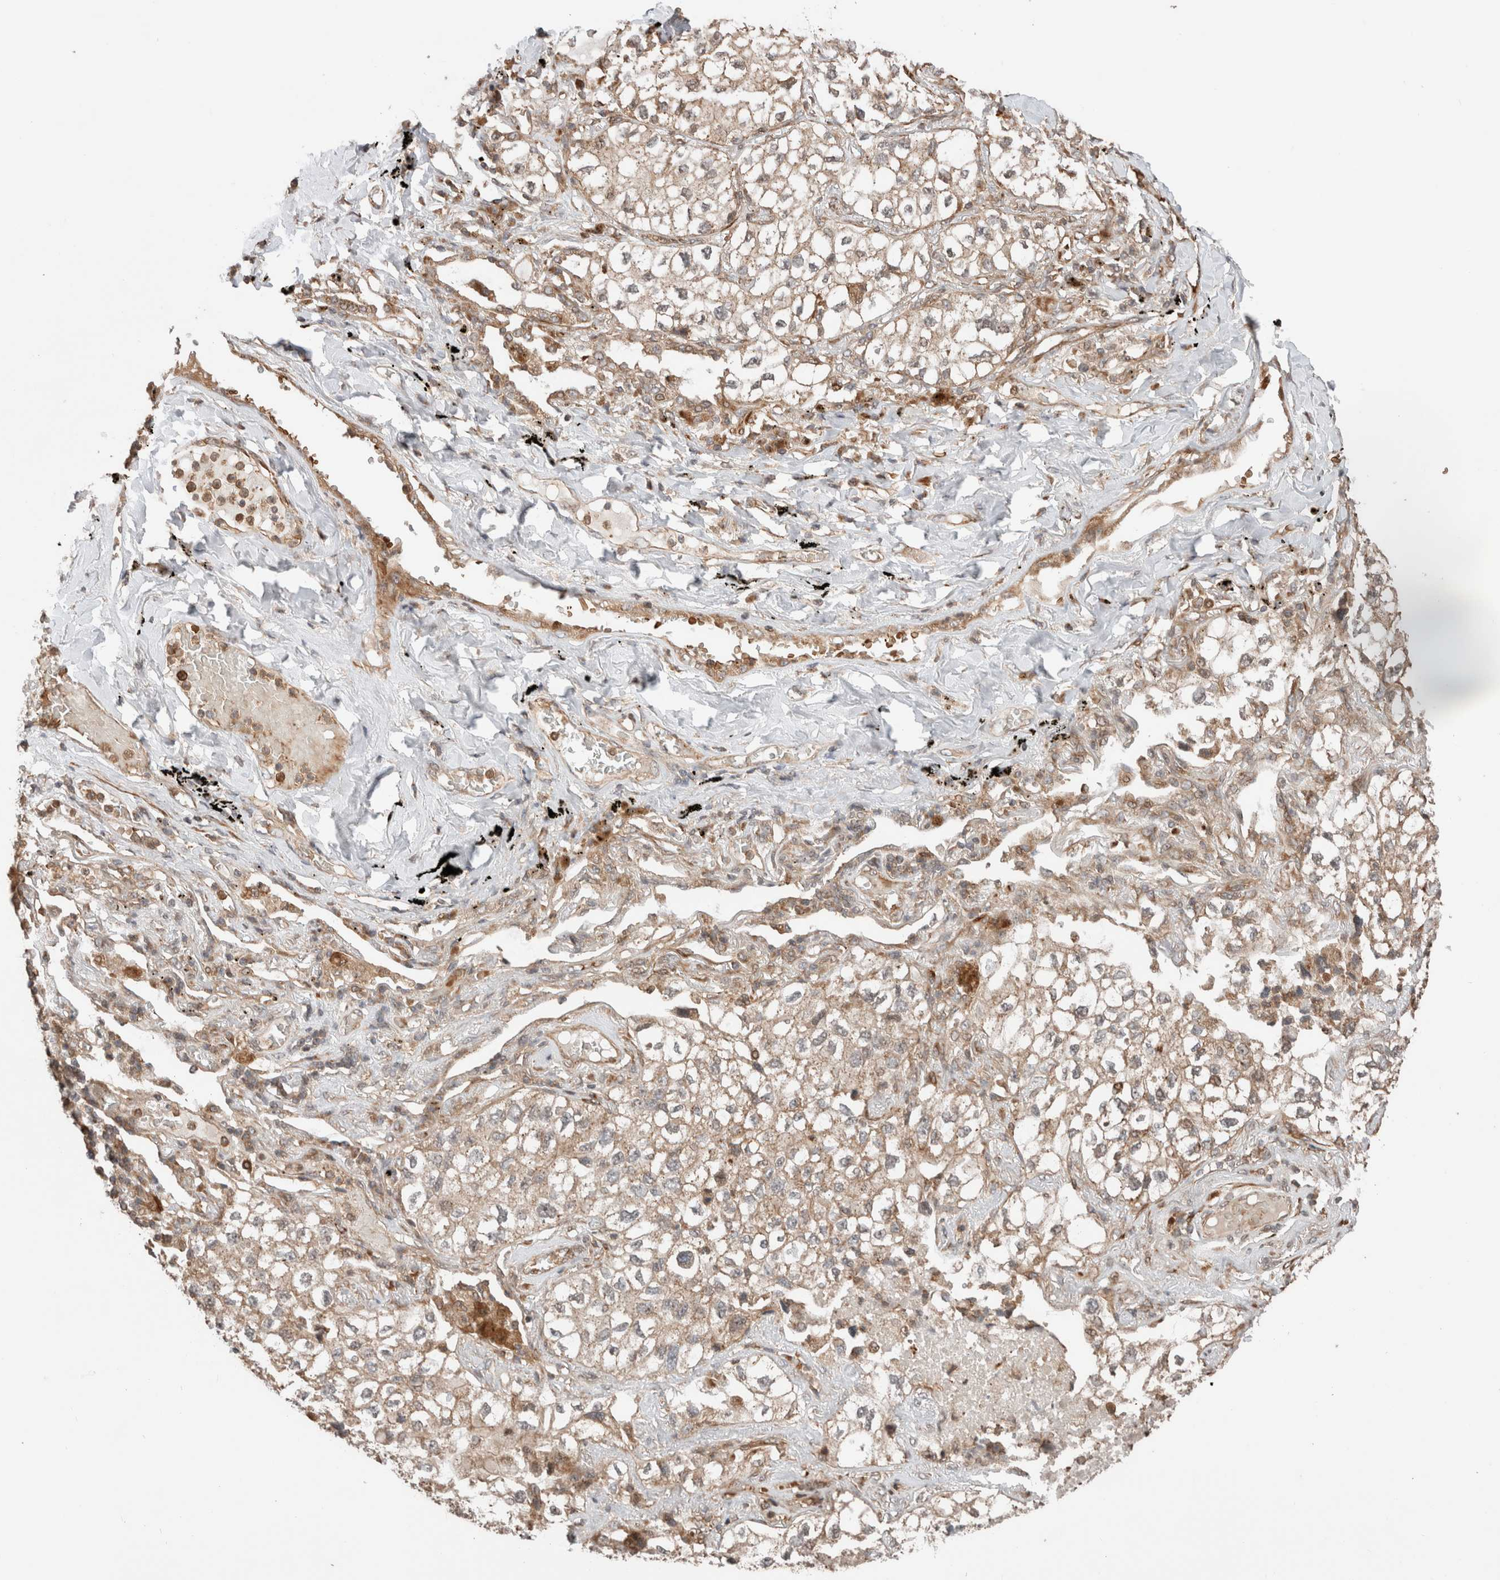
{"staining": {"intensity": "weak", "quantity": ">75%", "location": "cytoplasmic/membranous"}, "tissue": "lung cancer", "cell_type": "Tumor cells", "image_type": "cancer", "snomed": [{"axis": "morphology", "description": "Adenocarcinoma, NOS"}, {"axis": "topography", "description": "Lung"}], "caption": "High-magnification brightfield microscopy of lung adenocarcinoma stained with DAB (3,3'-diaminobenzidine) (brown) and counterstained with hematoxylin (blue). tumor cells exhibit weak cytoplasmic/membranous positivity is identified in approximately>75% of cells.", "gene": "ZNF649", "patient": {"sex": "male", "age": 63}}